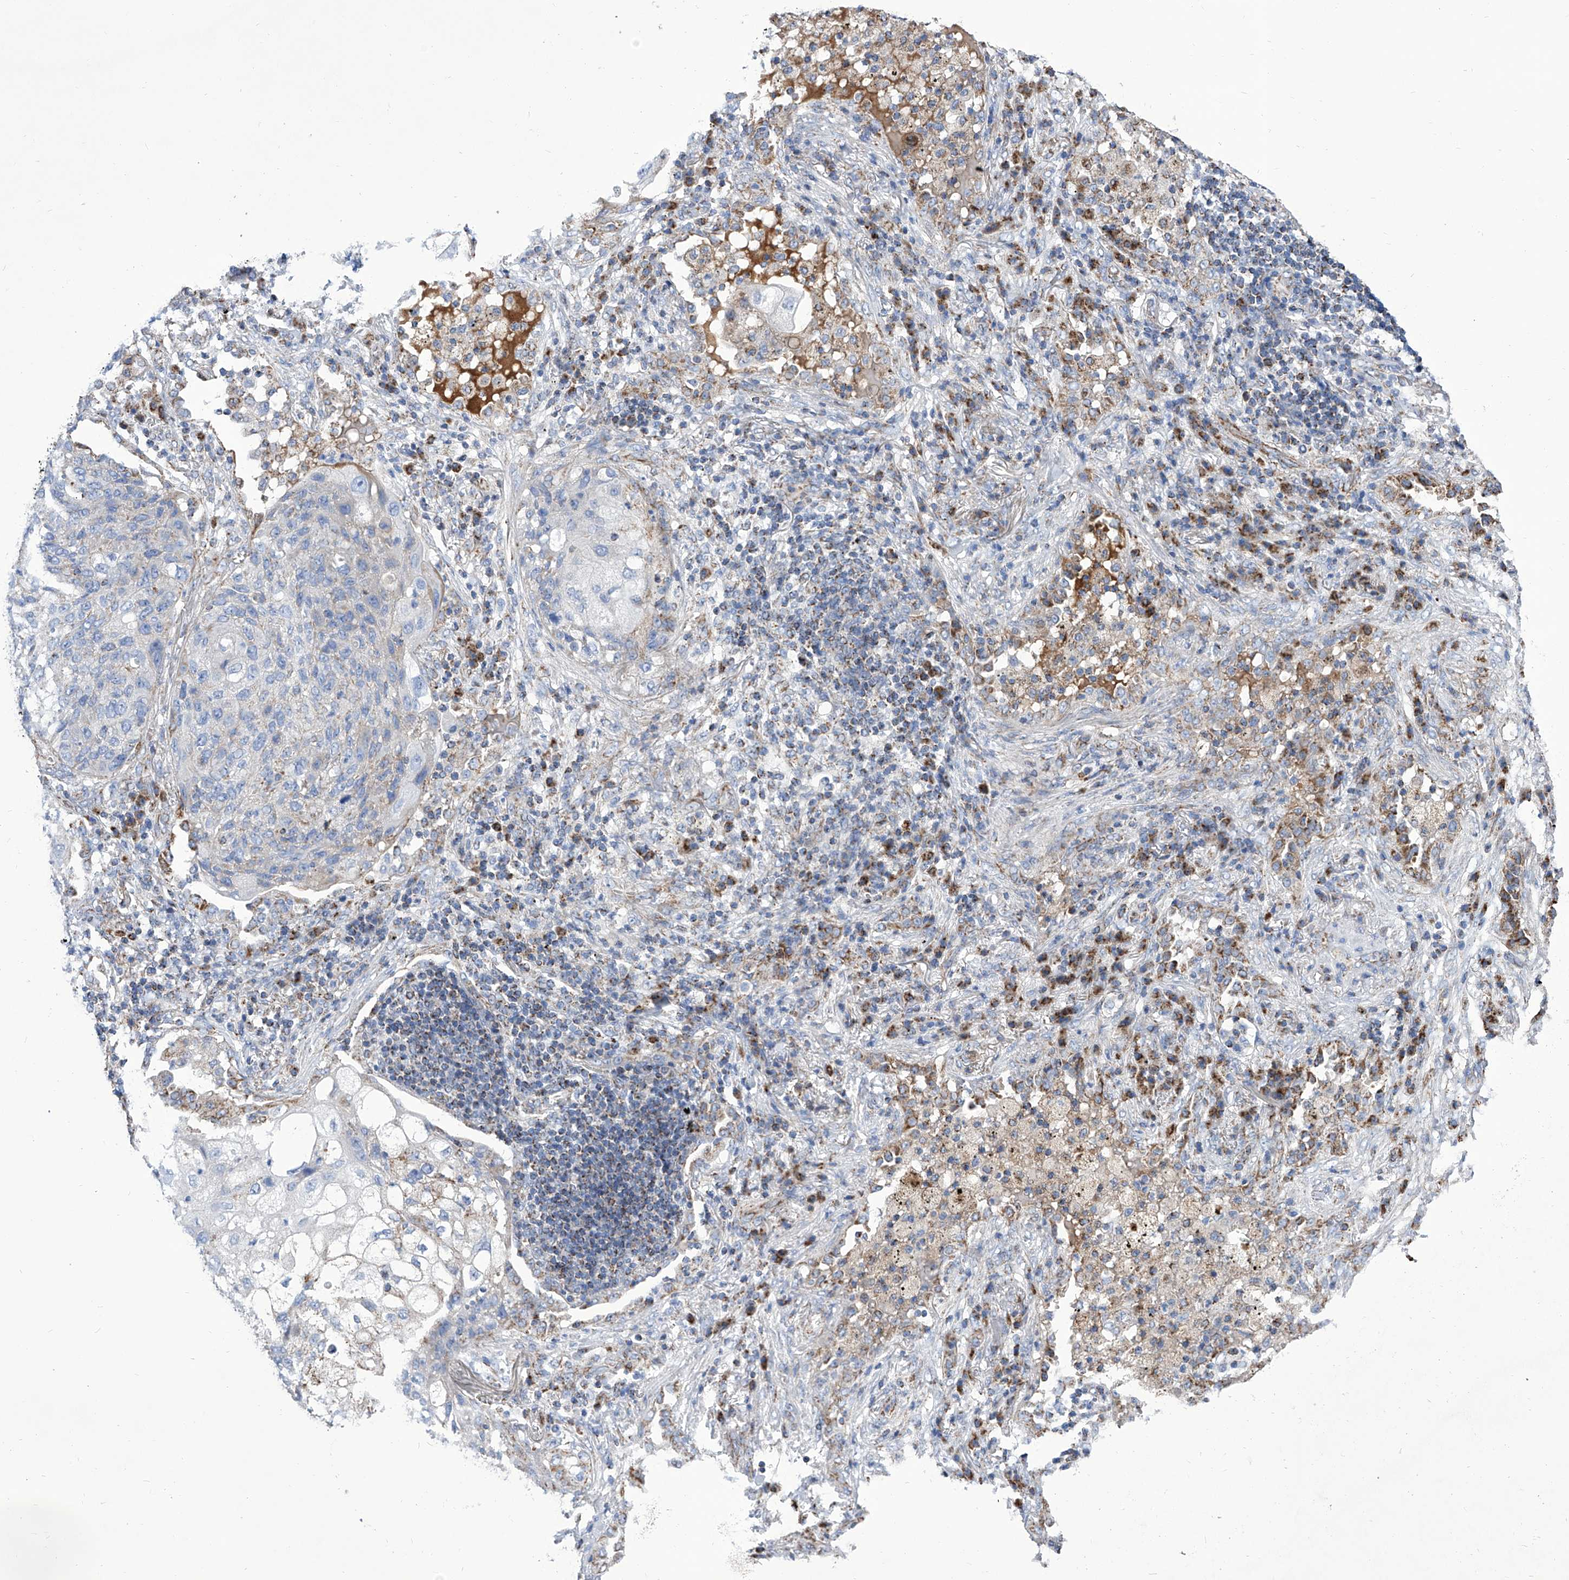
{"staining": {"intensity": "negative", "quantity": "none", "location": "none"}, "tissue": "lung cancer", "cell_type": "Tumor cells", "image_type": "cancer", "snomed": [{"axis": "morphology", "description": "Squamous cell carcinoma, NOS"}, {"axis": "topography", "description": "Lung"}], "caption": "This is a histopathology image of IHC staining of lung cancer, which shows no expression in tumor cells. (DAB IHC, high magnification).", "gene": "SRBD1", "patient": {"sex": "female", "age": 63}}